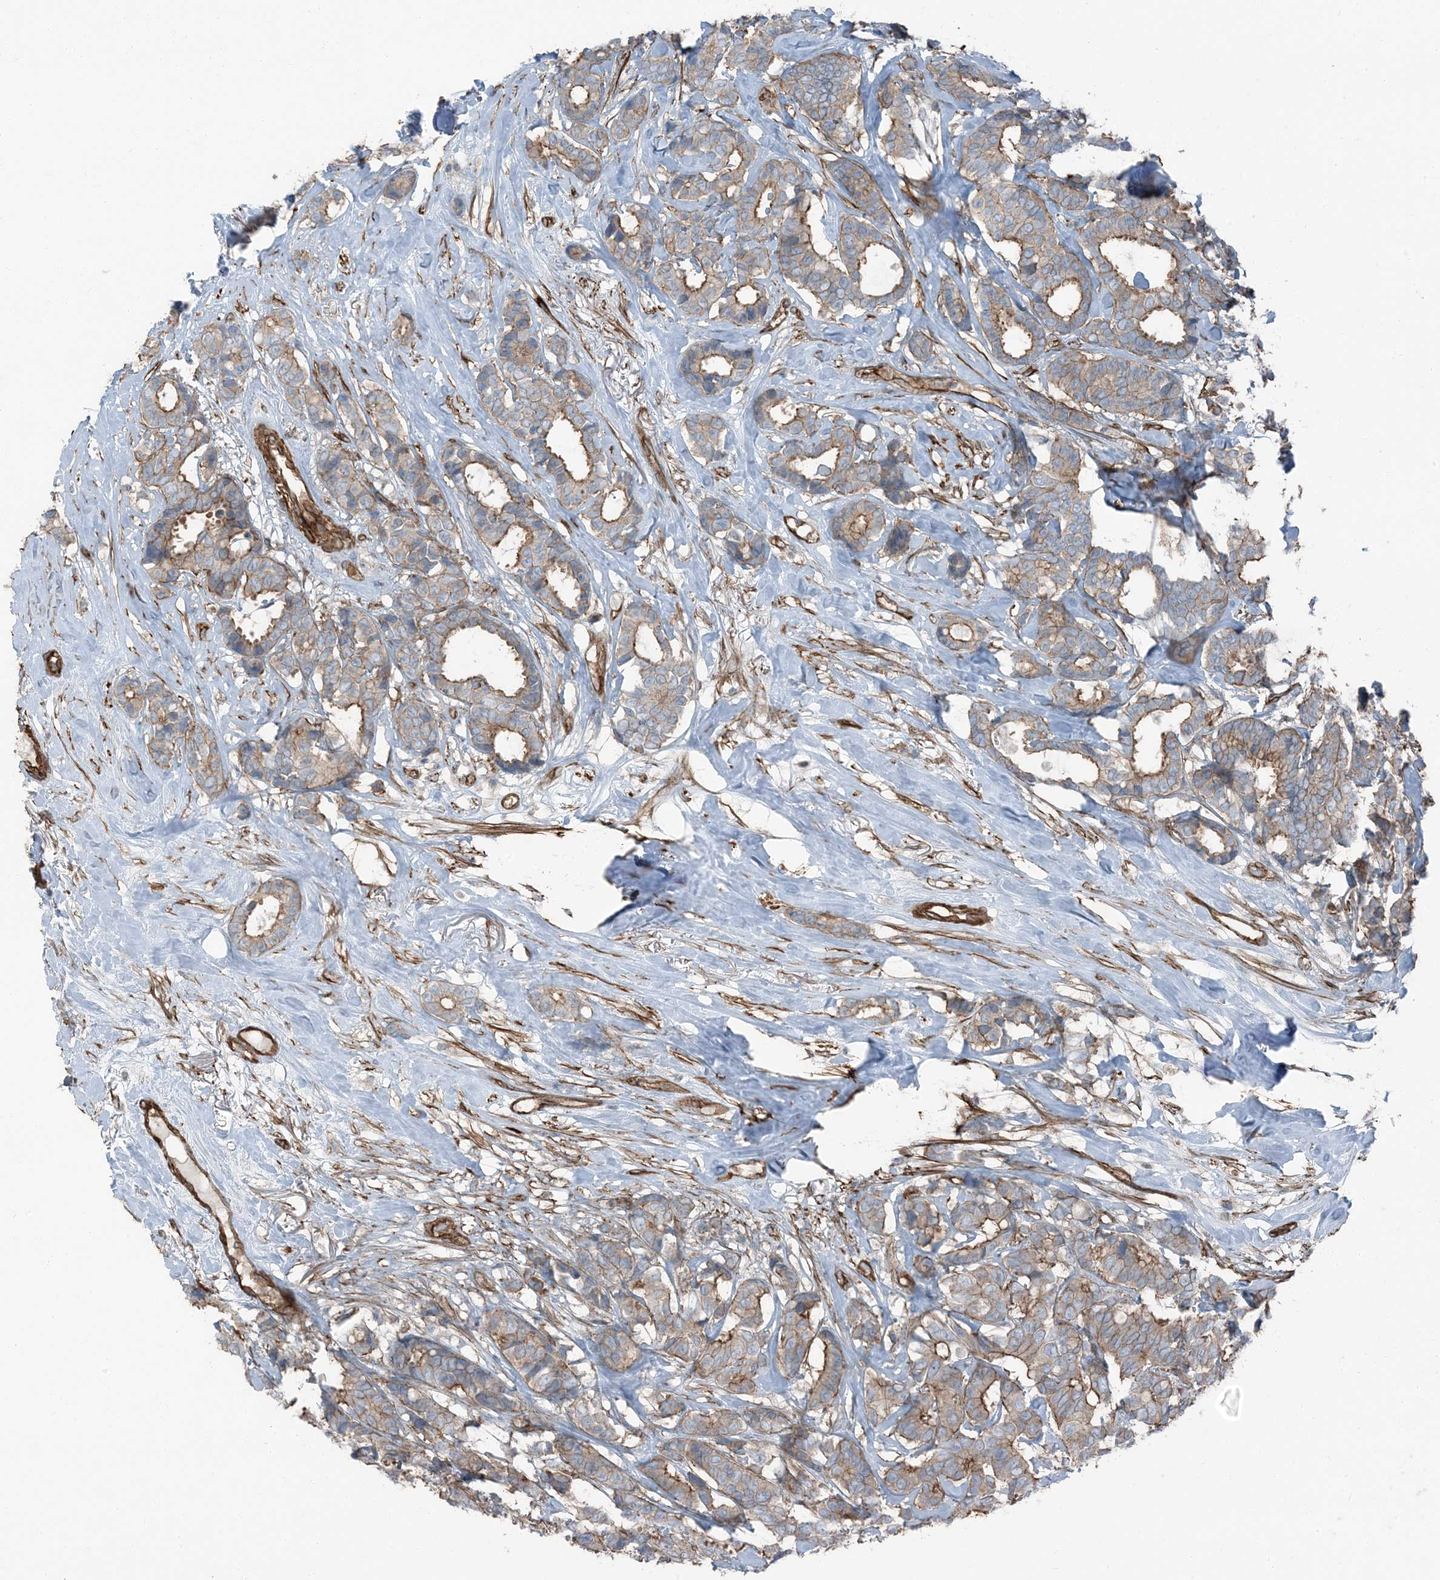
{"staining": {"intensity": "moderate", "quantity": "25%-75%", "location": "cytoplasmic/membranous"}, "tissue": "breast cancer", "cell_type": "Tumor cells", "image_type": "cancer", "snomed": [{"axis": "morphology", "description": "Duct carcinoma"}, {"axis": "topography", "description": "Breast"}], "caption": "An immunohistochemistry (IHC) micrograph of neoplastic tissue is shown. Protein staining in brown labels moderate cytoplasmic/membranous positivity in intraductal carcinoma (breast) within tumor cells.", "gene": "ZFP90", "patient": {"sex": "female", "age": 87}}